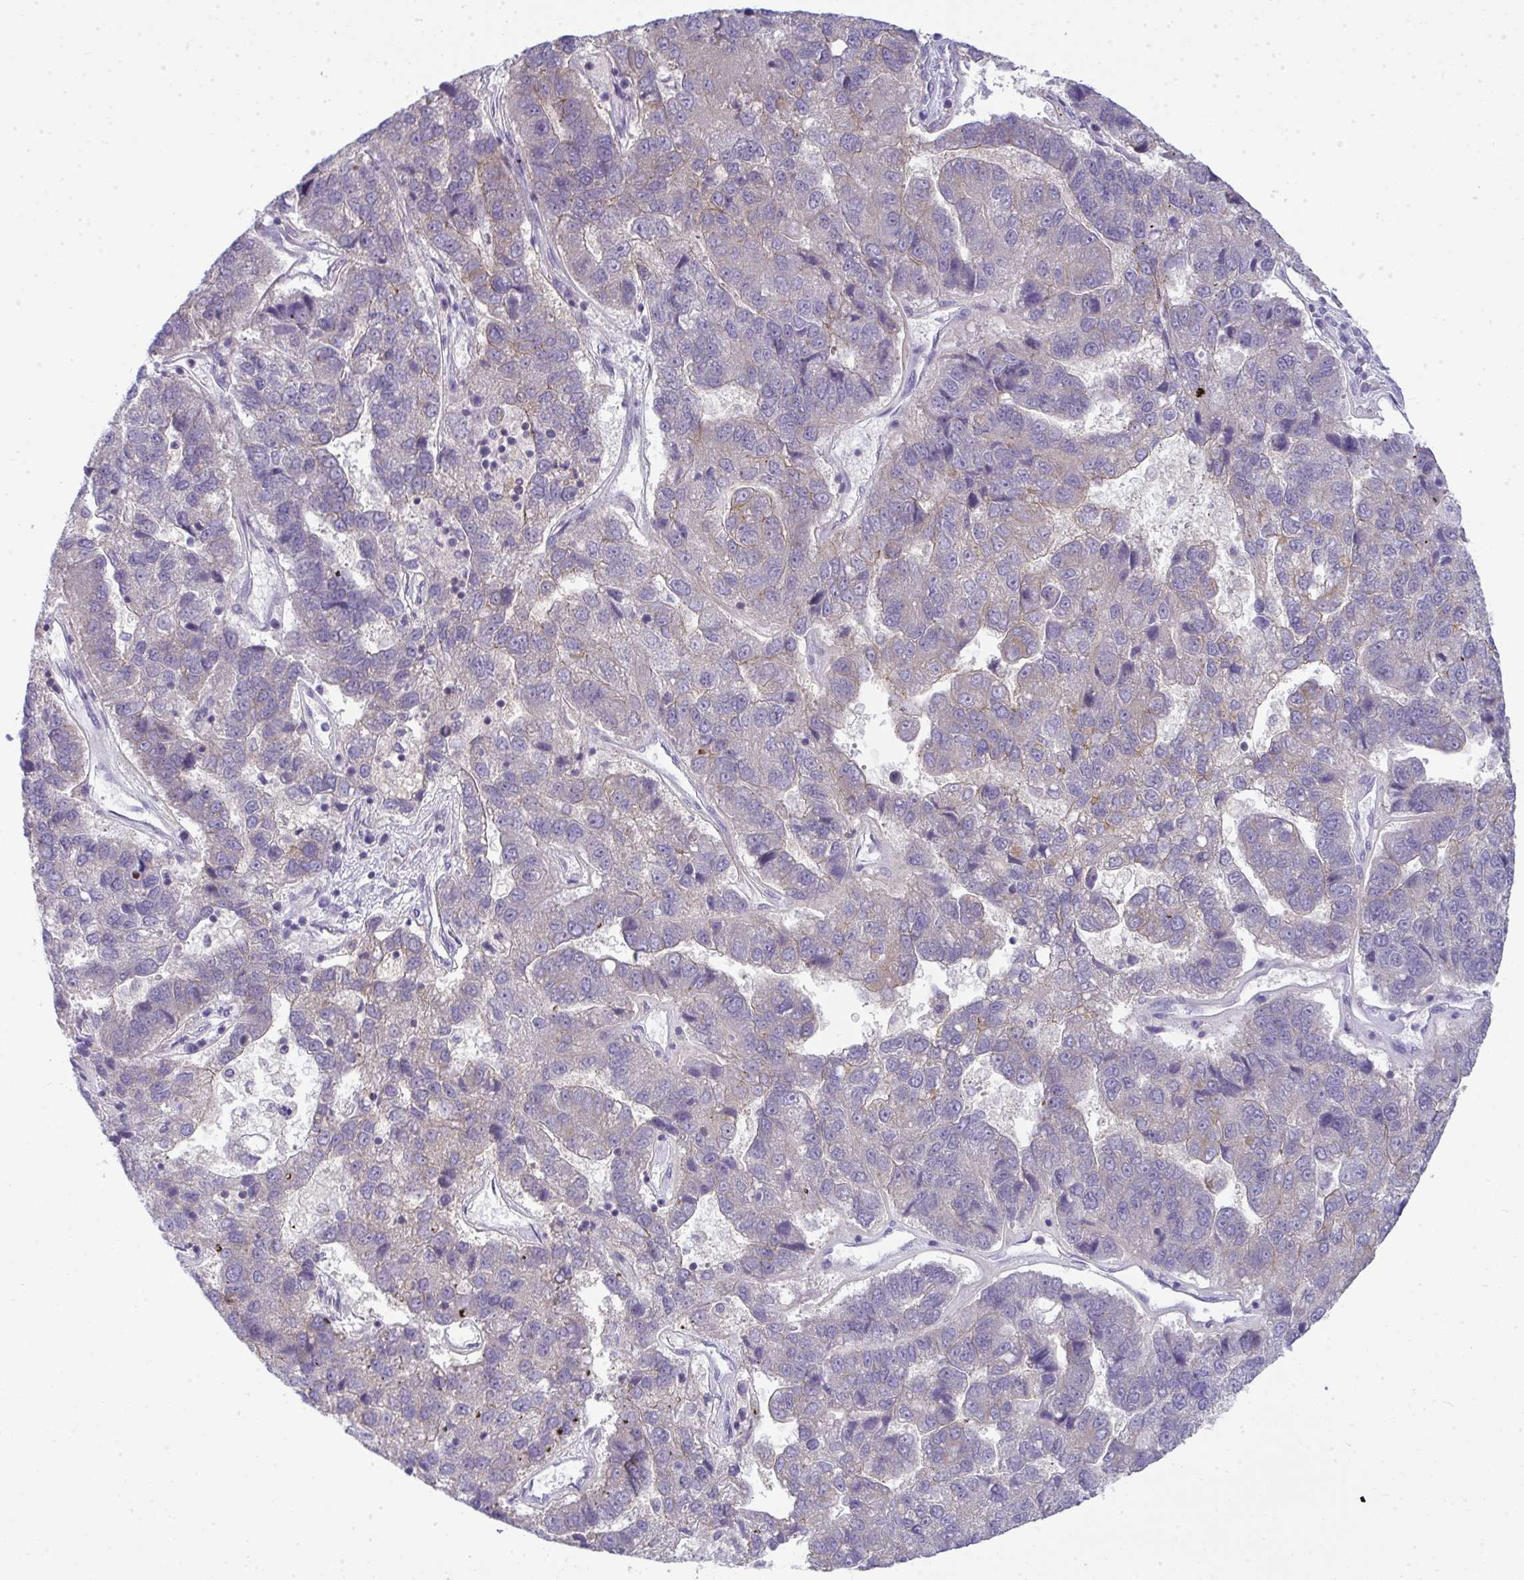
{"staining": {"intensity": "negative", "quantity": "none", "location": "none"}, "tissue": "pancreatic cancer", "cell_type": "Tumor cells", "image_type": "cancer", "snomed": [{"axis": "morphology", "description": "Adenocarcinoma, NOS"}, {"axis": "topography", "description": "Pancreas"}], "caption": "This is an immunohistochemistry photomicrograph of pancreatic cancer. There is no positivity in tumor cells.", "gene": "VPS4B", "patient": {"sex": "female", "age": 61}}